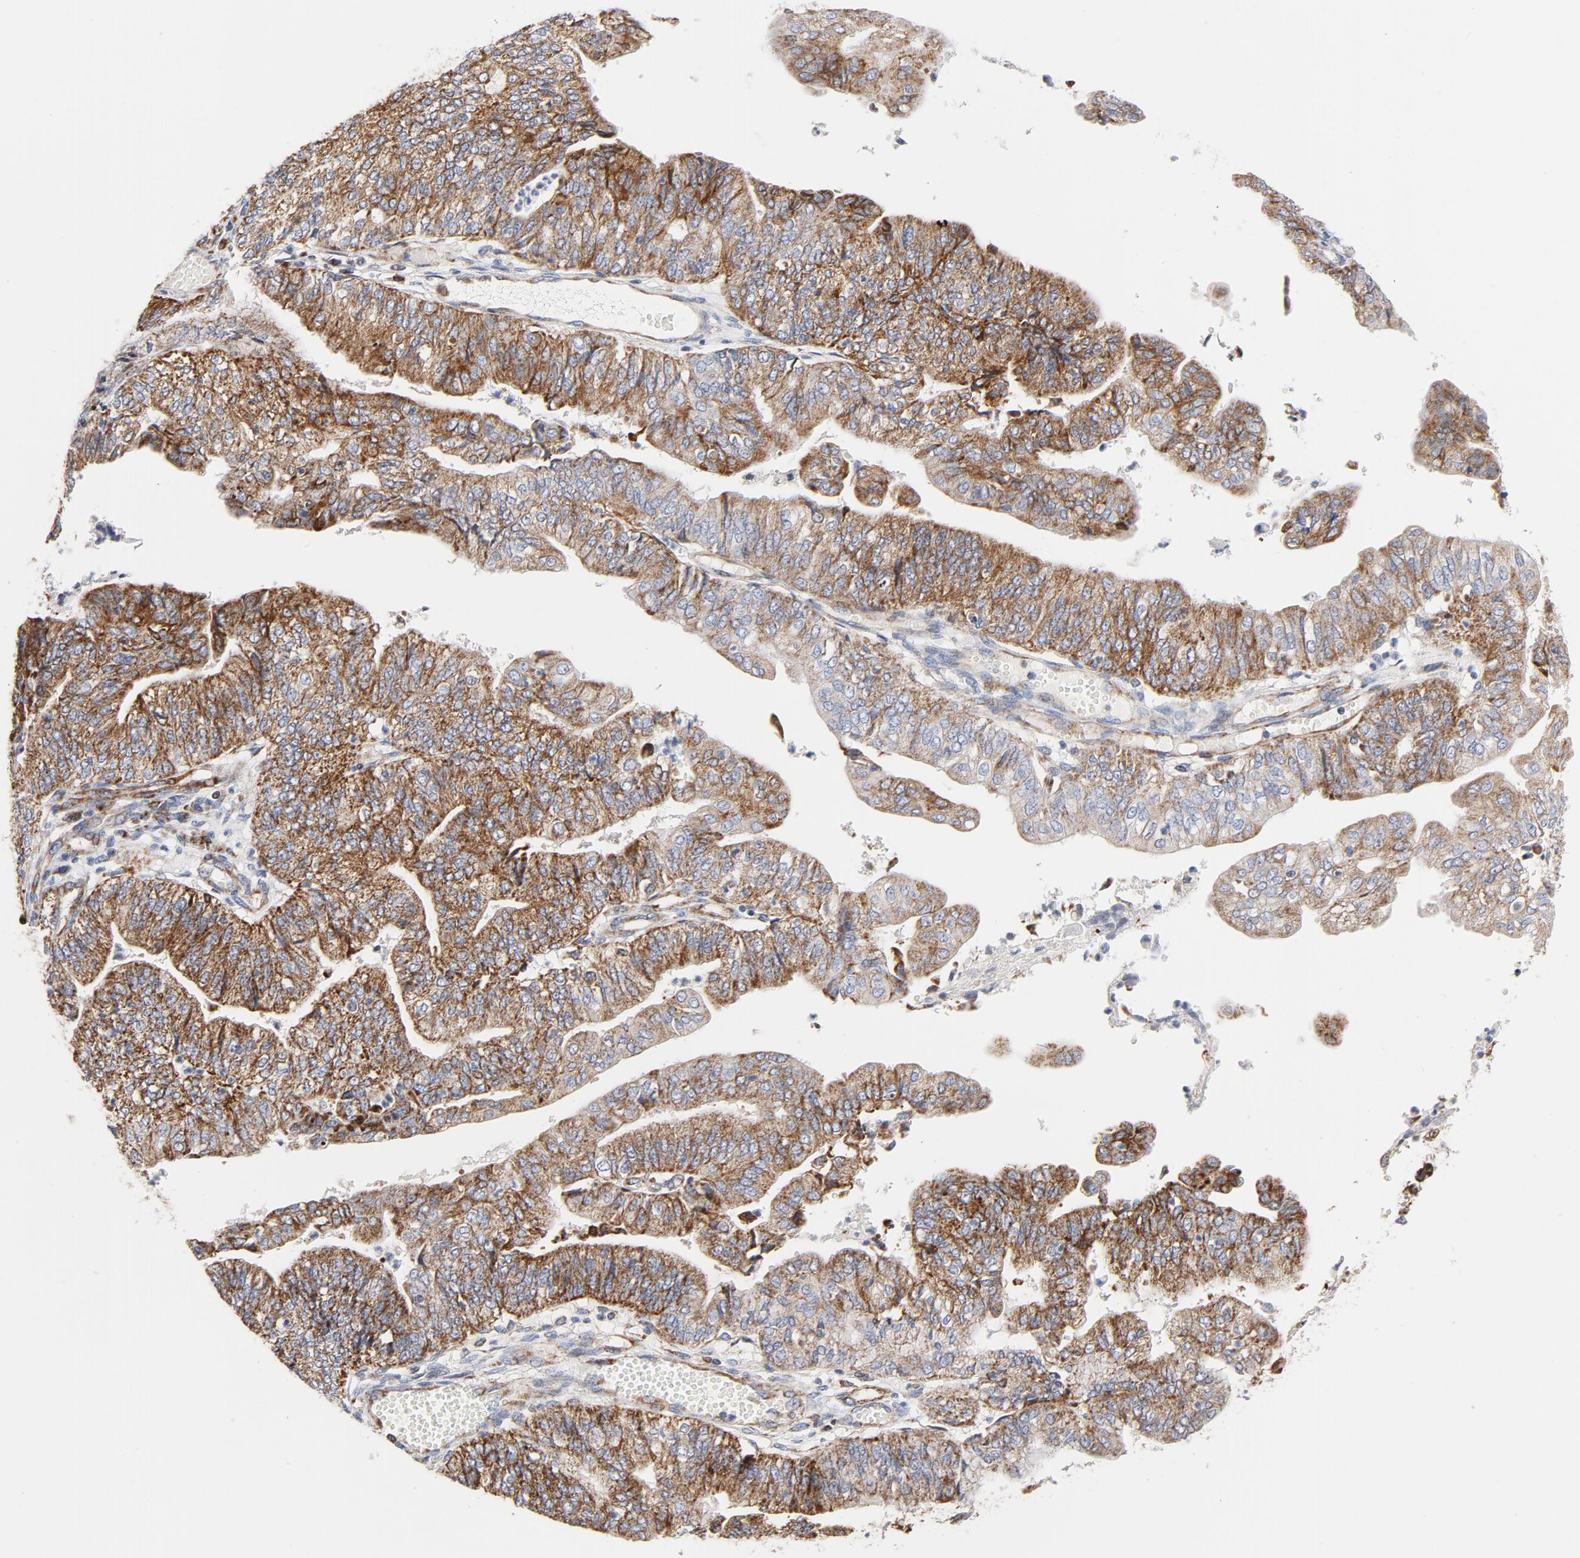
{"staining": {"intensity": "moderate", "quantity": ">75%", "location": "cytoplasmic/membranous"}, "tissue": "endometrial cancer", "cell_type": "Tumor cells", "image_type": "cancer", "snomed": [{"axis": "morphology", "description": "Adenocarcinoma, NOS"}, {"axis": "topography", "description": "Endometrium"}], "caption": "Moderate cytoplasmic/membranous expression for a protein is seen in about >75% of tumor cells of adenocarcinoma (endometrial) using immunohistochemistry (IHC).", "gene": "CYCS", "patient": {"sex": "female", "age": 59}}